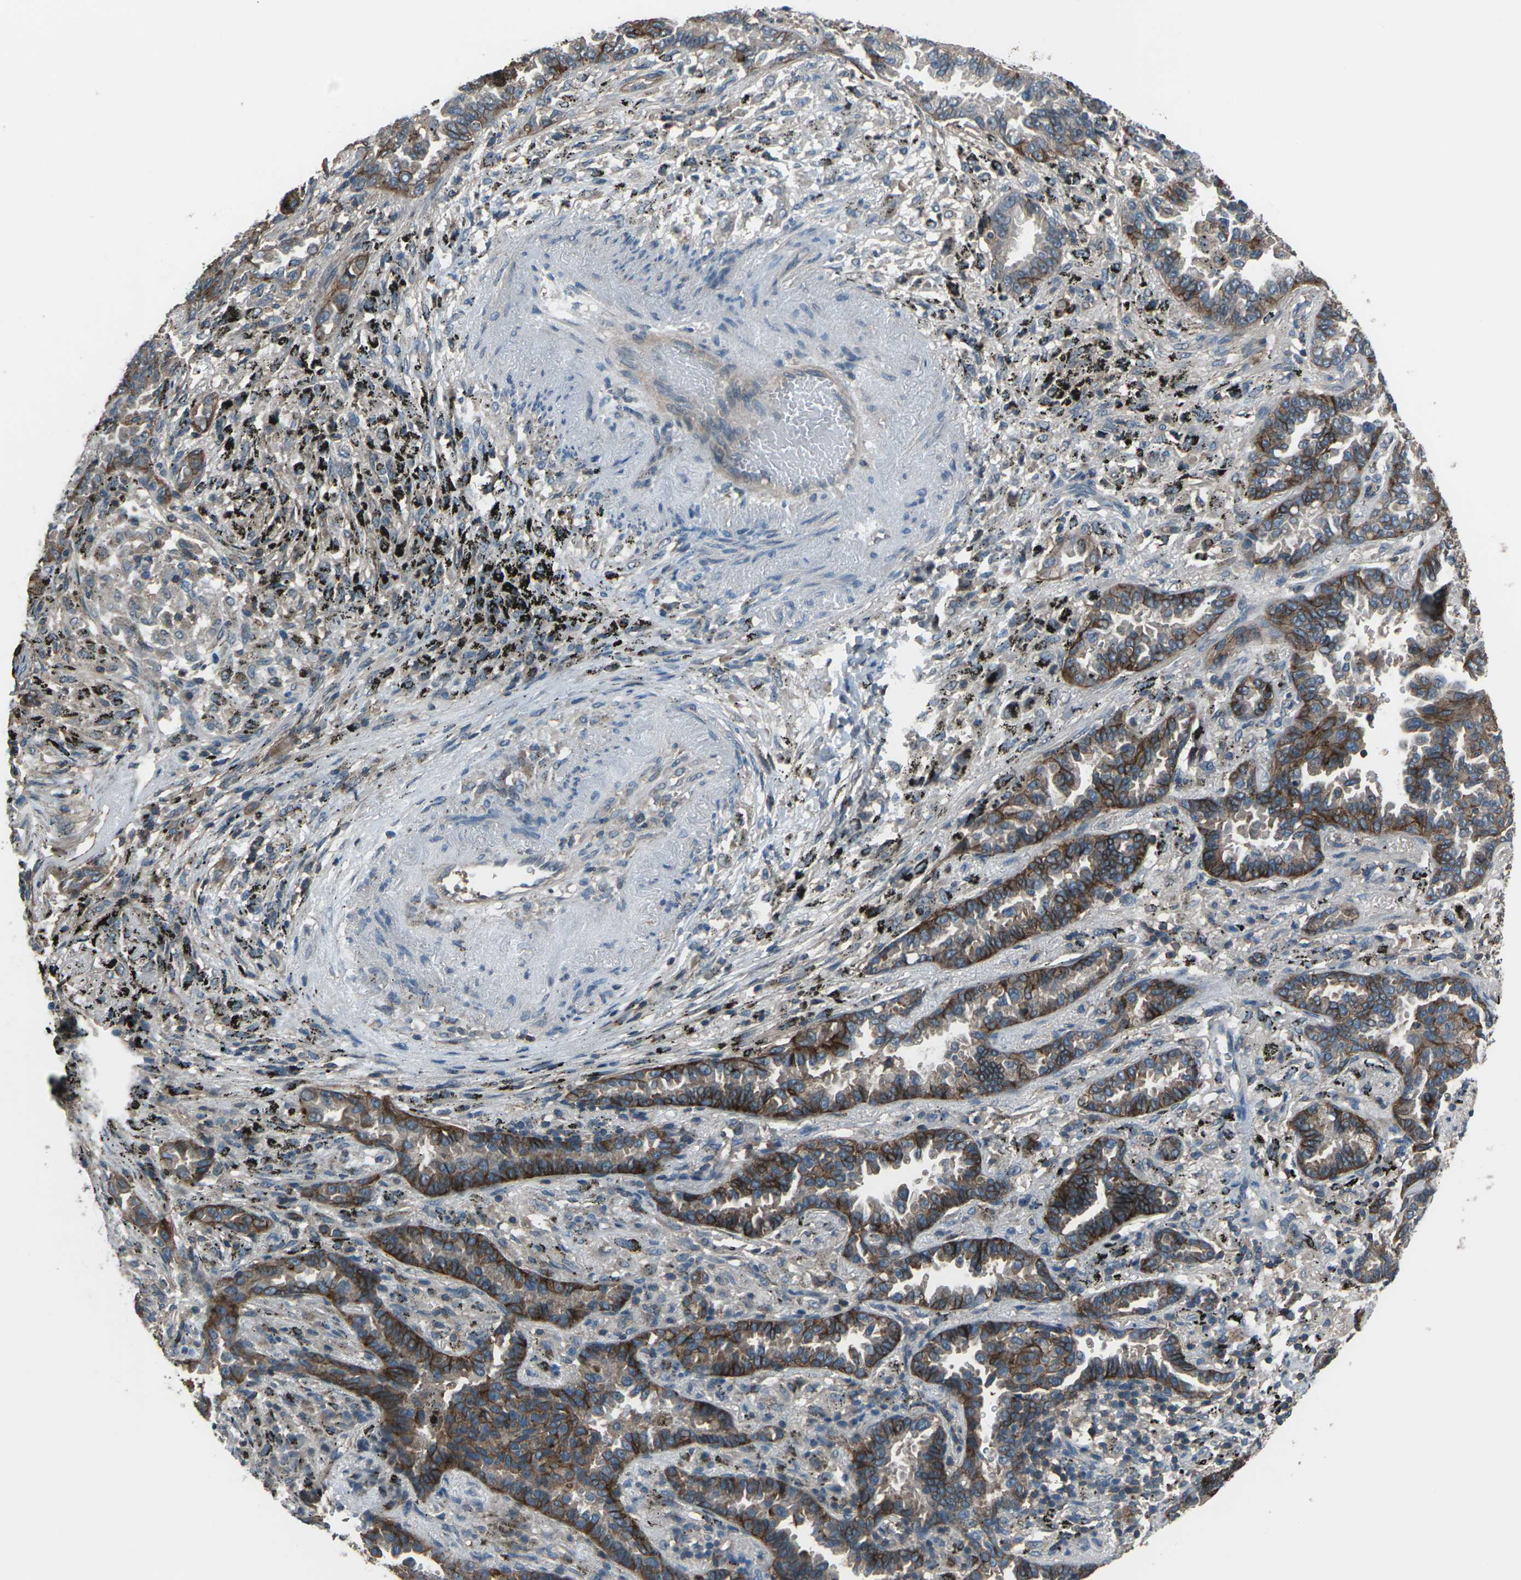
{"staining": {"intensity": "strong", "quantity": "25%-75%", "location": "cytoplasmic/membranous"}, "tissue": "lung cancer", "cell_type": "Tumor cells", "image_type": "cancer", "snomed": [{"axis": "morphology", "description": "Normal tissue, NOS"}, {"axis": "morphology", "description": "Adenocarcinoma, NOS"}, {"axis": "topography", "description": "Lung"}], "caption": "There is high levels of strong cytoplasmic/membranous staining in tumor cells of lung cancer, as demonstrated by immunohistochemical staining (brown color).", "gene": "CMTM4", "patient": {"sex": "male", "age": 59}}